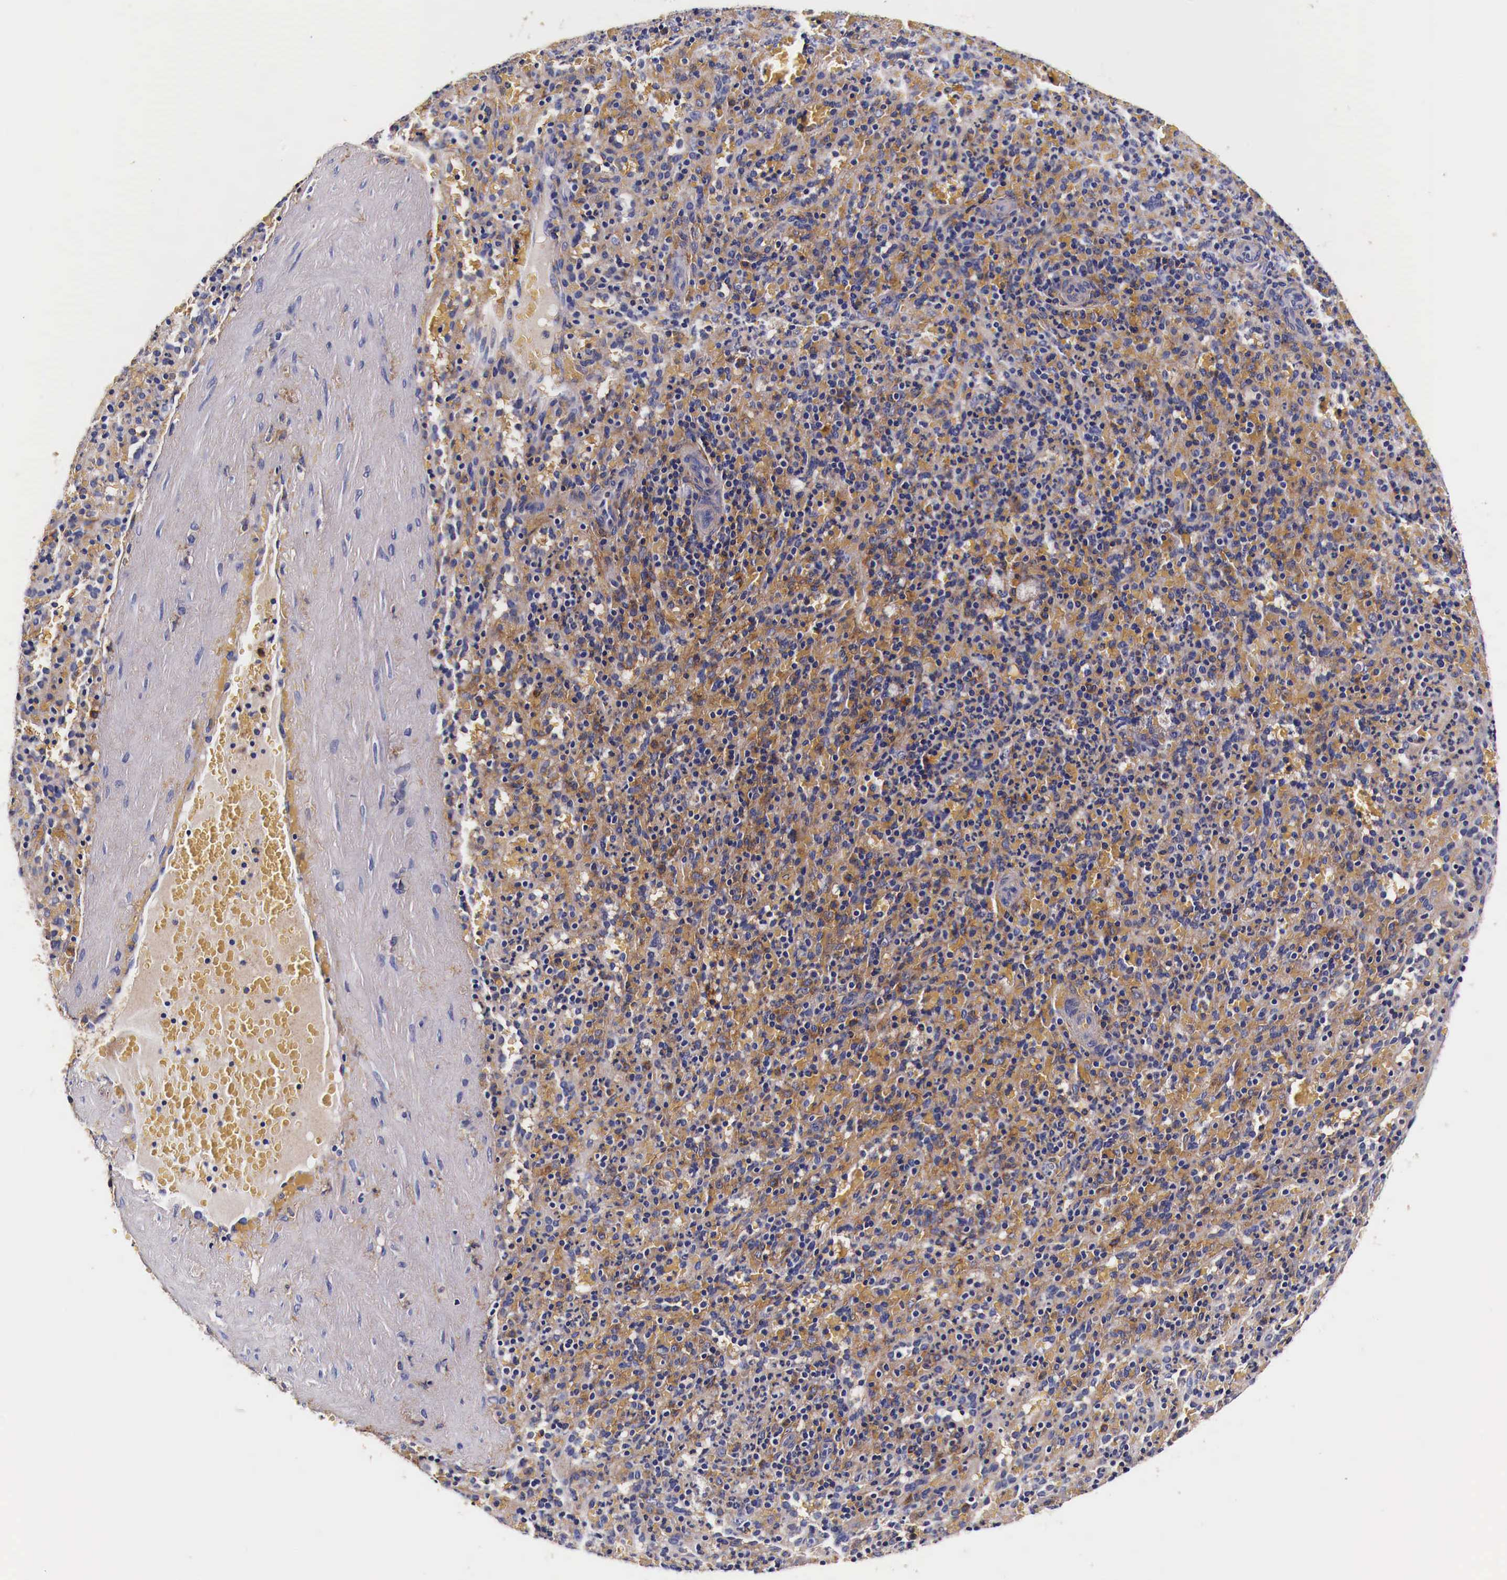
{"staining": {"intensity": "strong", "quantity": ">75%", "location": "cytoplasmic/membranous"}, "tissue": "spleen", "cell_type": "Cells in red pulp", "image_type": "normal", "snomed": [{"axis": "morphology", "description": "Normal tissue, NOS"}, {"axis": "topography", "description": "Spleen"}], "caption": "Human spleen stained for a protein (brown) reveals strong cytoplasmic/membranous positive positivity in approximately >75% of cells in red pulp.", "gene": "RP2", "patient": {"sex": "female", "age": 21}}